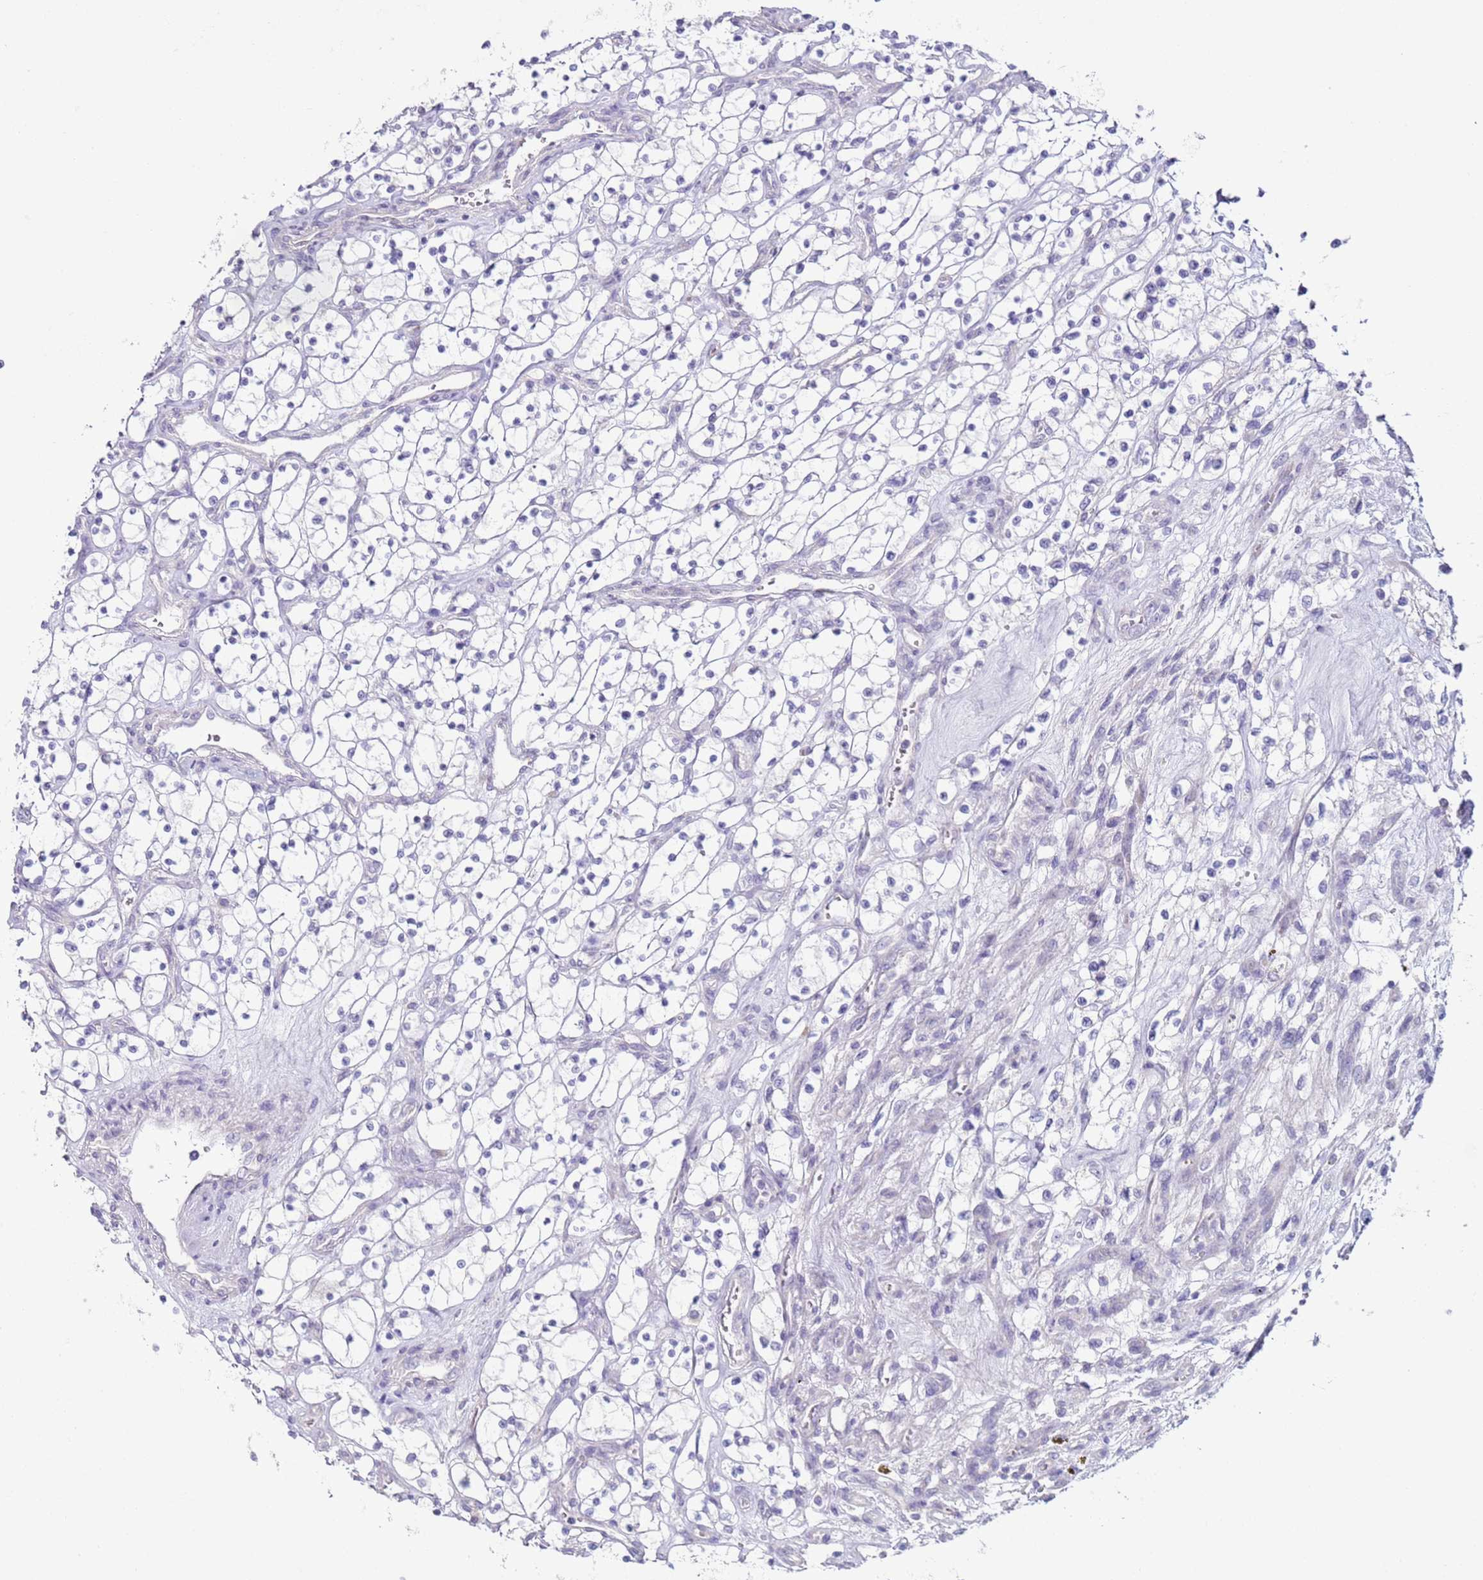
{"staining": {"intensity": "negative", "quantity": "none", "location": "none"}, "tissue": "renal cancer", "cell_type": "Tumor cells", "image_type": "cancer", "snomed": [{"axis": "morphology", "description": "Adenocarcinoma, NOS"}, {"axis": "topography", "description": "Kidney"}], "caption": "Tumor cells show no significant protein positivity in adenocarcinoma (renal).", "gene": "NPAP1", "patient": {"sex": "female", "age": 69}}